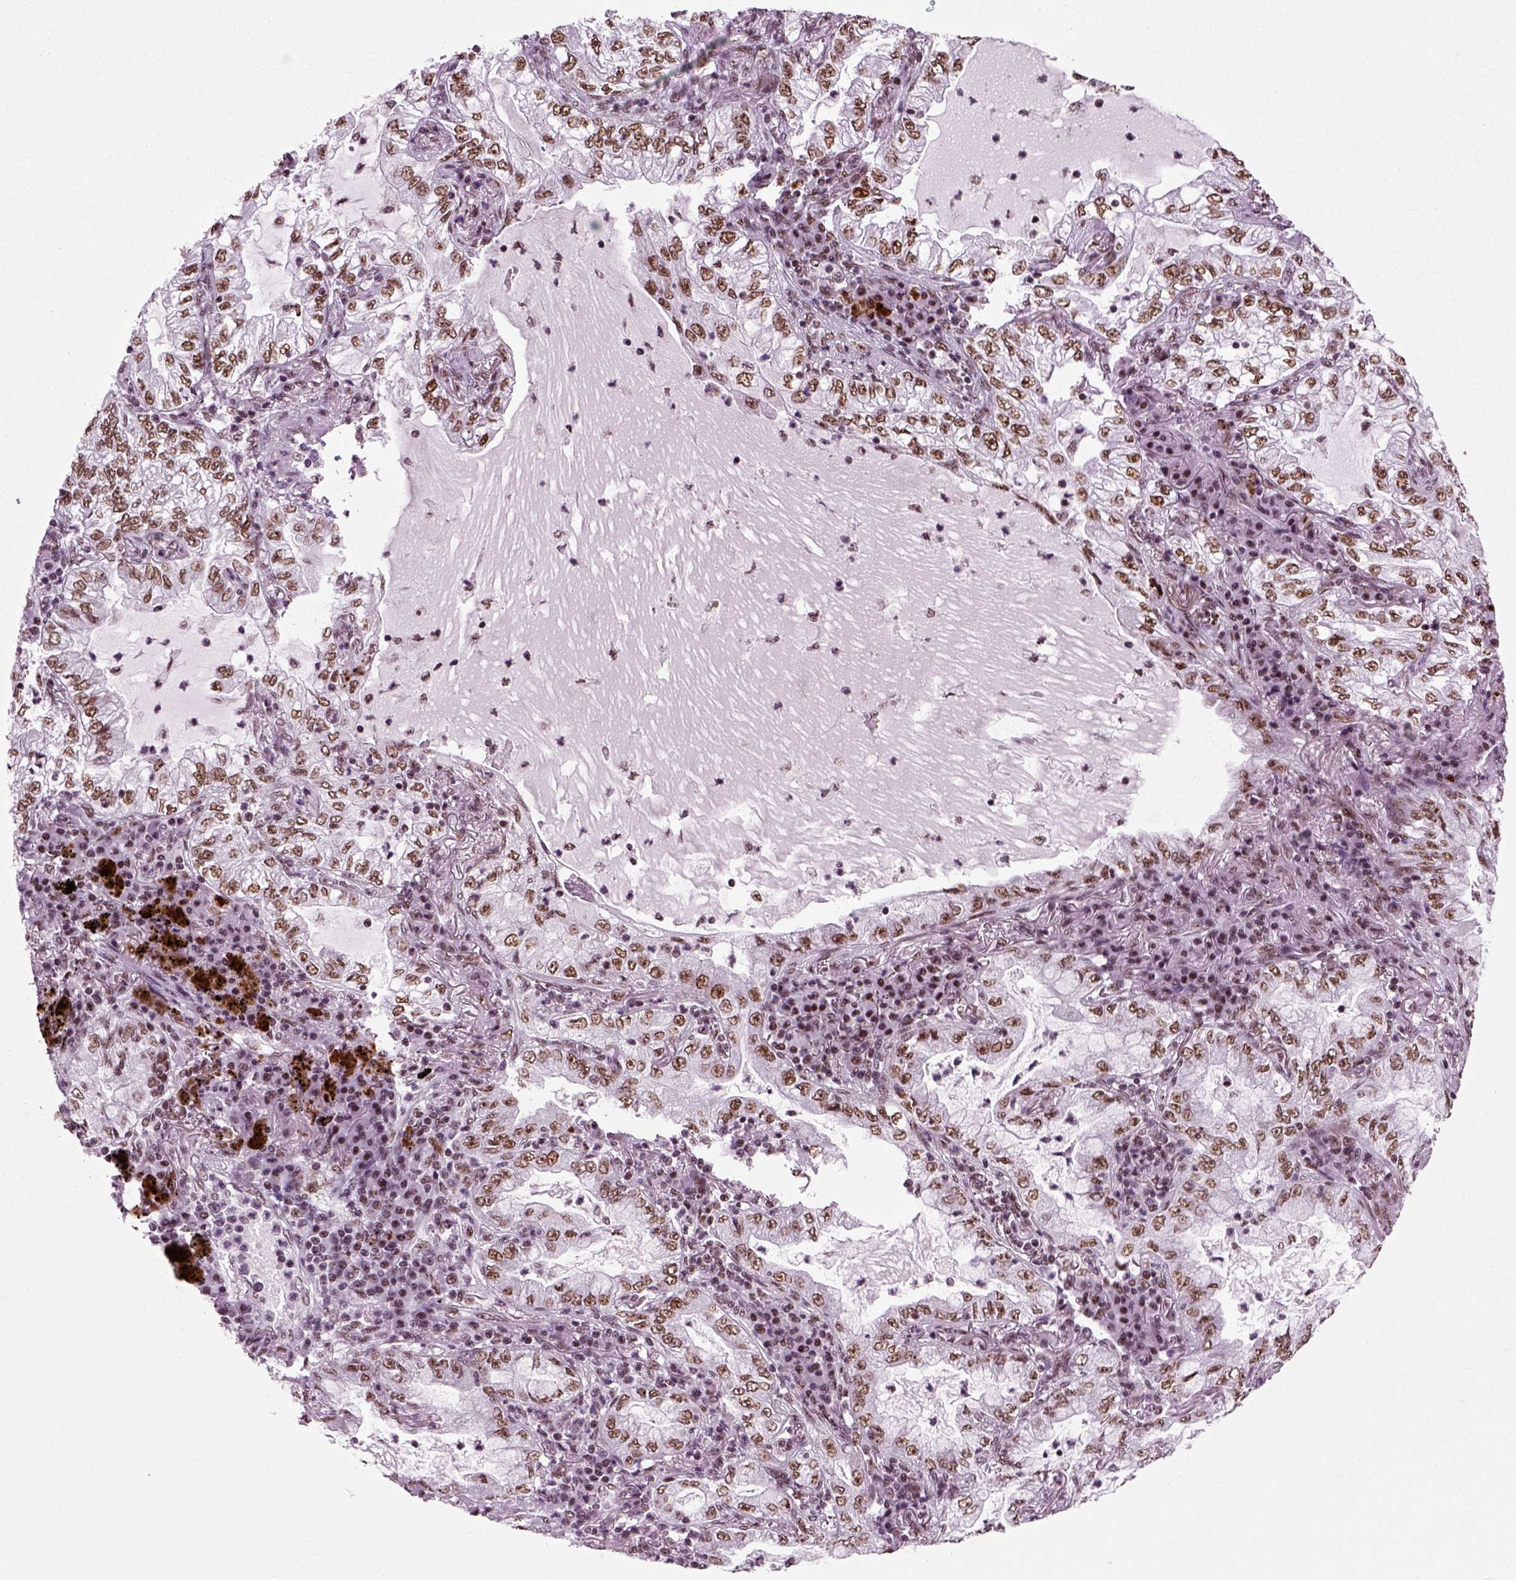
{"staining": {"intensity": "moderate", "quantity": ">75%", "location": "nuclear"}, "tissue": "lung cancer", "cell_type": "Tumor cells", "image_type": "cancer", "snomed": [{"axis": "morphology", "description": "Adenocarcinoma, NOS"}, {"axis": "topography", "description": "Lung"}], "caption": "A brown stain highlights moderate nuclear positivity of a protein in lung cancer tumor cells.", "gene": "RCOR3", "patient": {"sex": "female", "age": 73}}